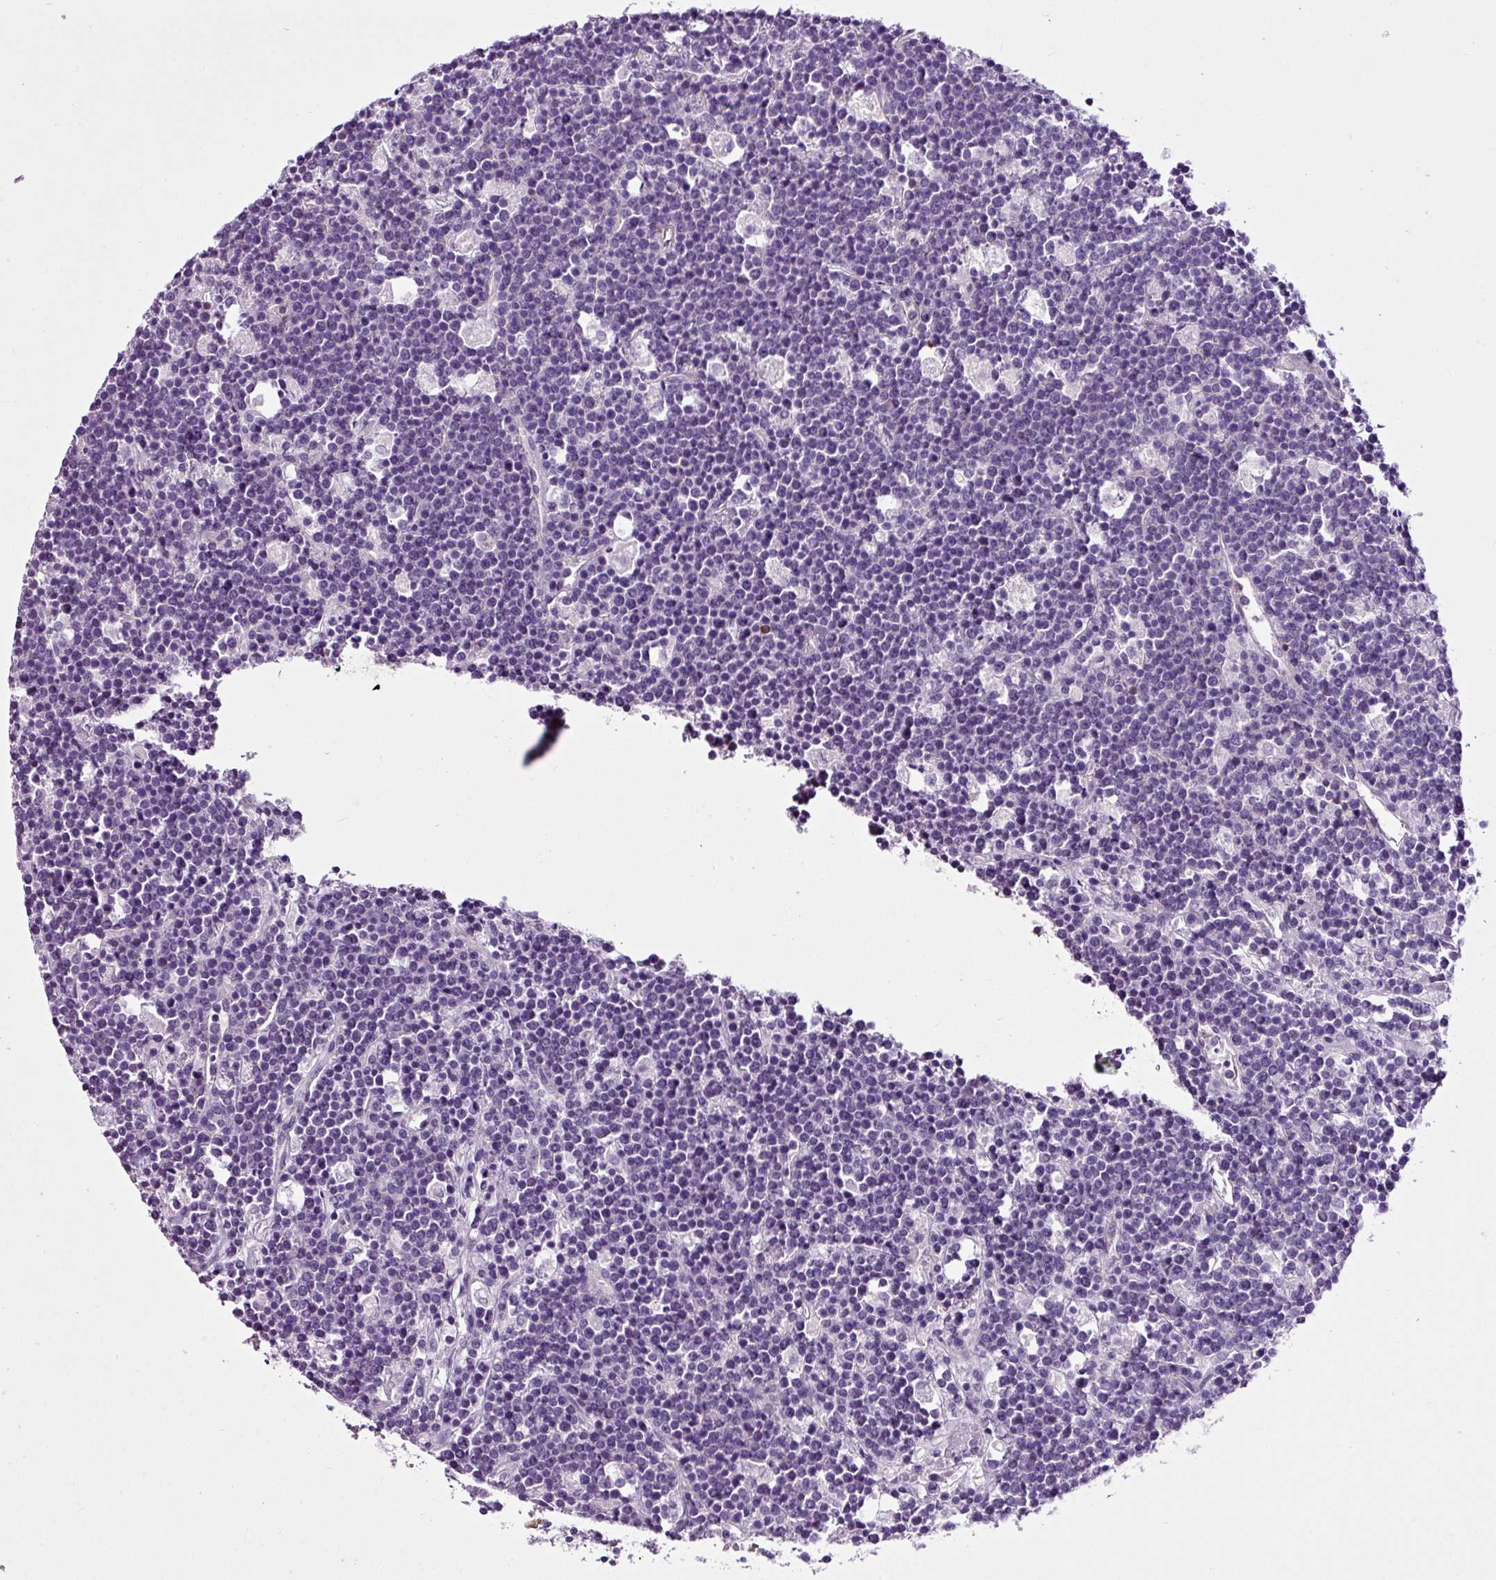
{"staining": {"intensity": "negative", "quantity": "none", "location": "none"}, "tissue": "lymphoma", "cell_type": "Tumor cells", "image_type": "cancer", "snomed": [{"axis": "morphology", "description": "Malignant lymphoma, non-Hodgkin's type, High grade"}, {"axis": "topography", "description": "Ovary"}], "caption": "Malignant lymphoma, non-Hodgkin's type (high-grade) was stained to show a protein in brown. There is no significant positivity in tumor cells.", "gene": "EME2", "patient": {"sex": "female", "age": 56}}